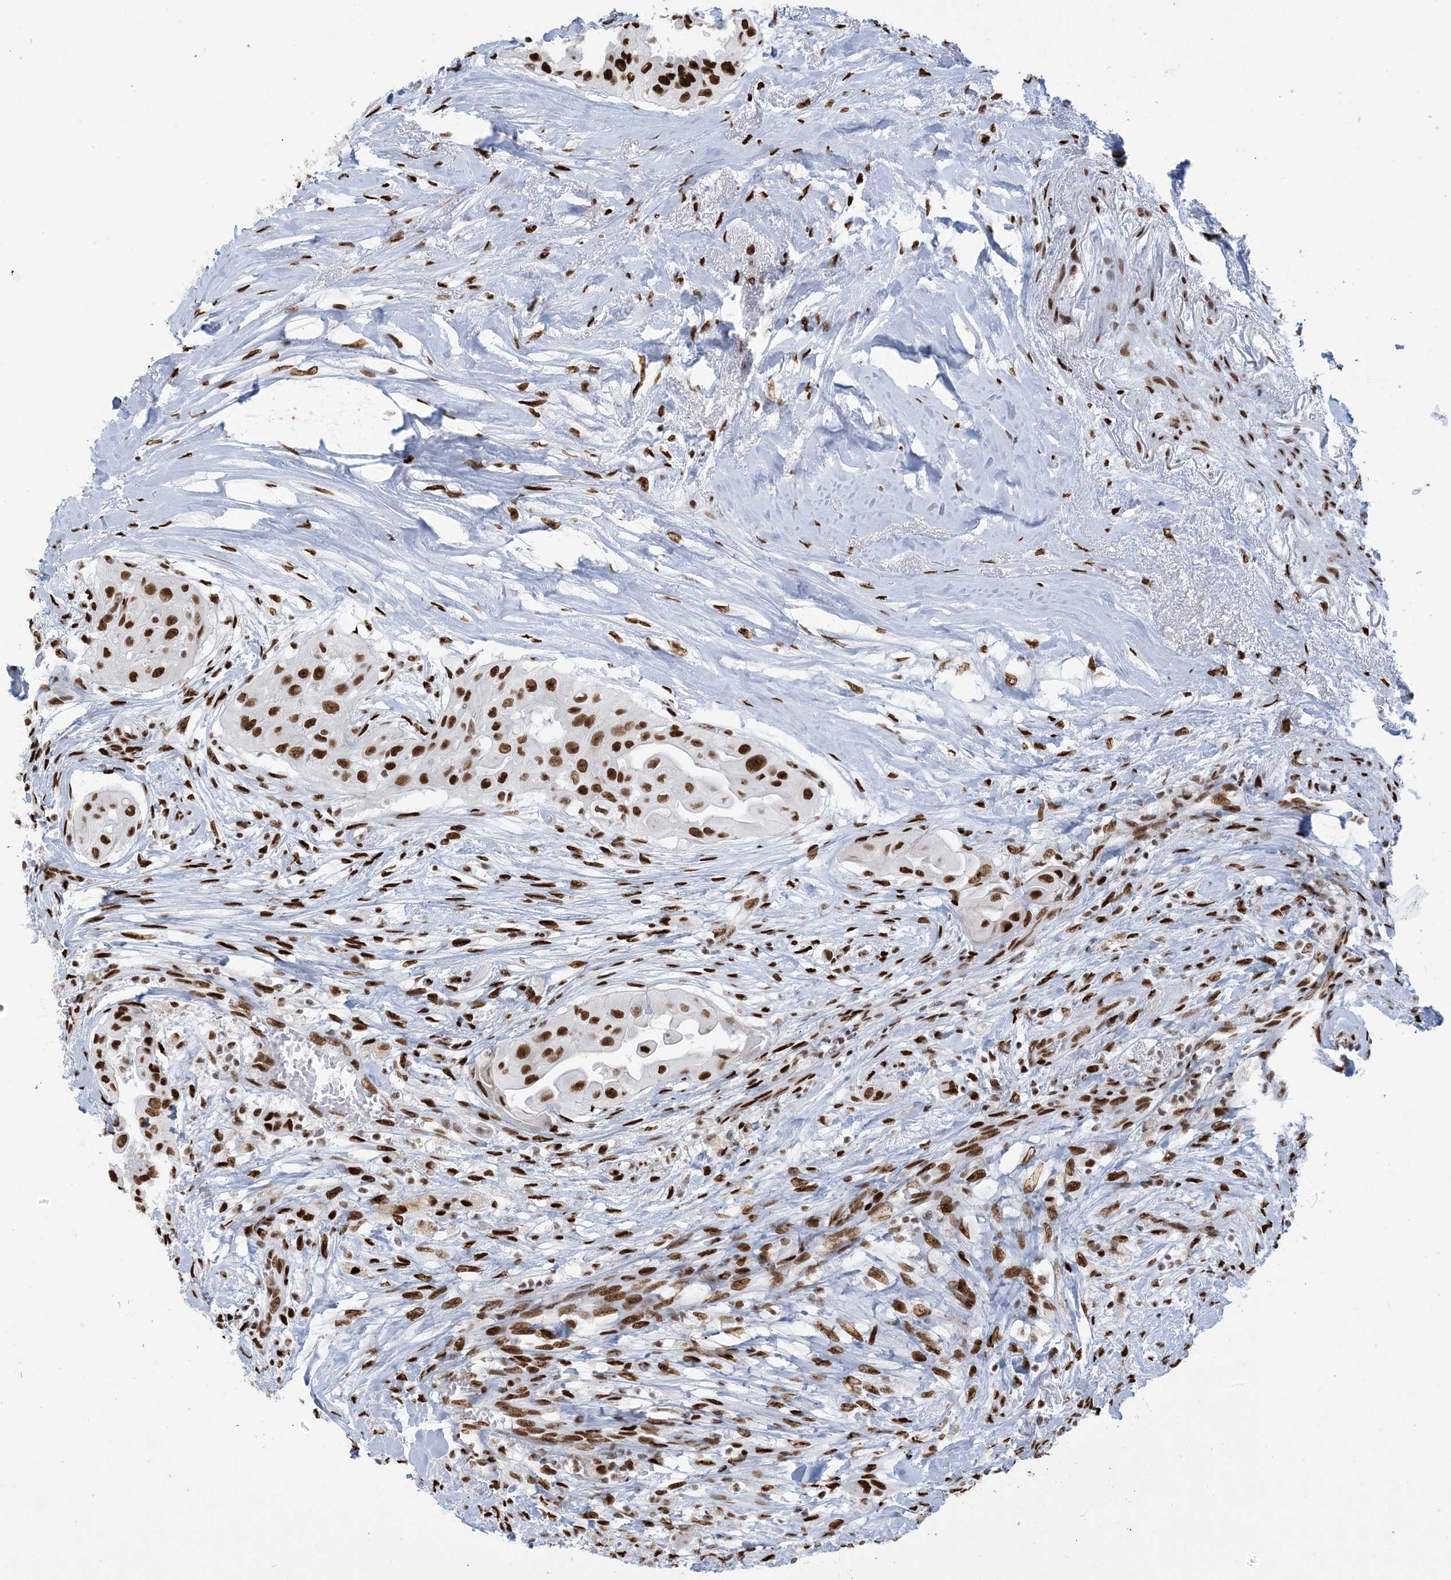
{"staining": {"intensity": "strong", "quantity": ">75%", "location": "nuclear"}, "tissue": "thyroid cancer", "cell_type": "Tumor cells", "image_type": "cancer", "snomed": [{"axis": "morphology", "description": "Papillary adenocarcinoma, NOS"}, {"axis": "topography", "description": "Thyroid gland"}], "caption": "Immunohistochemical staining of human papillary adenocarcinoma (thyroid) reveals high levels of strong nuclear protein expression in approximately >75% of tumor cells.", "gene": "STAG1", "patient": {"sex": "female", "age": 59}}